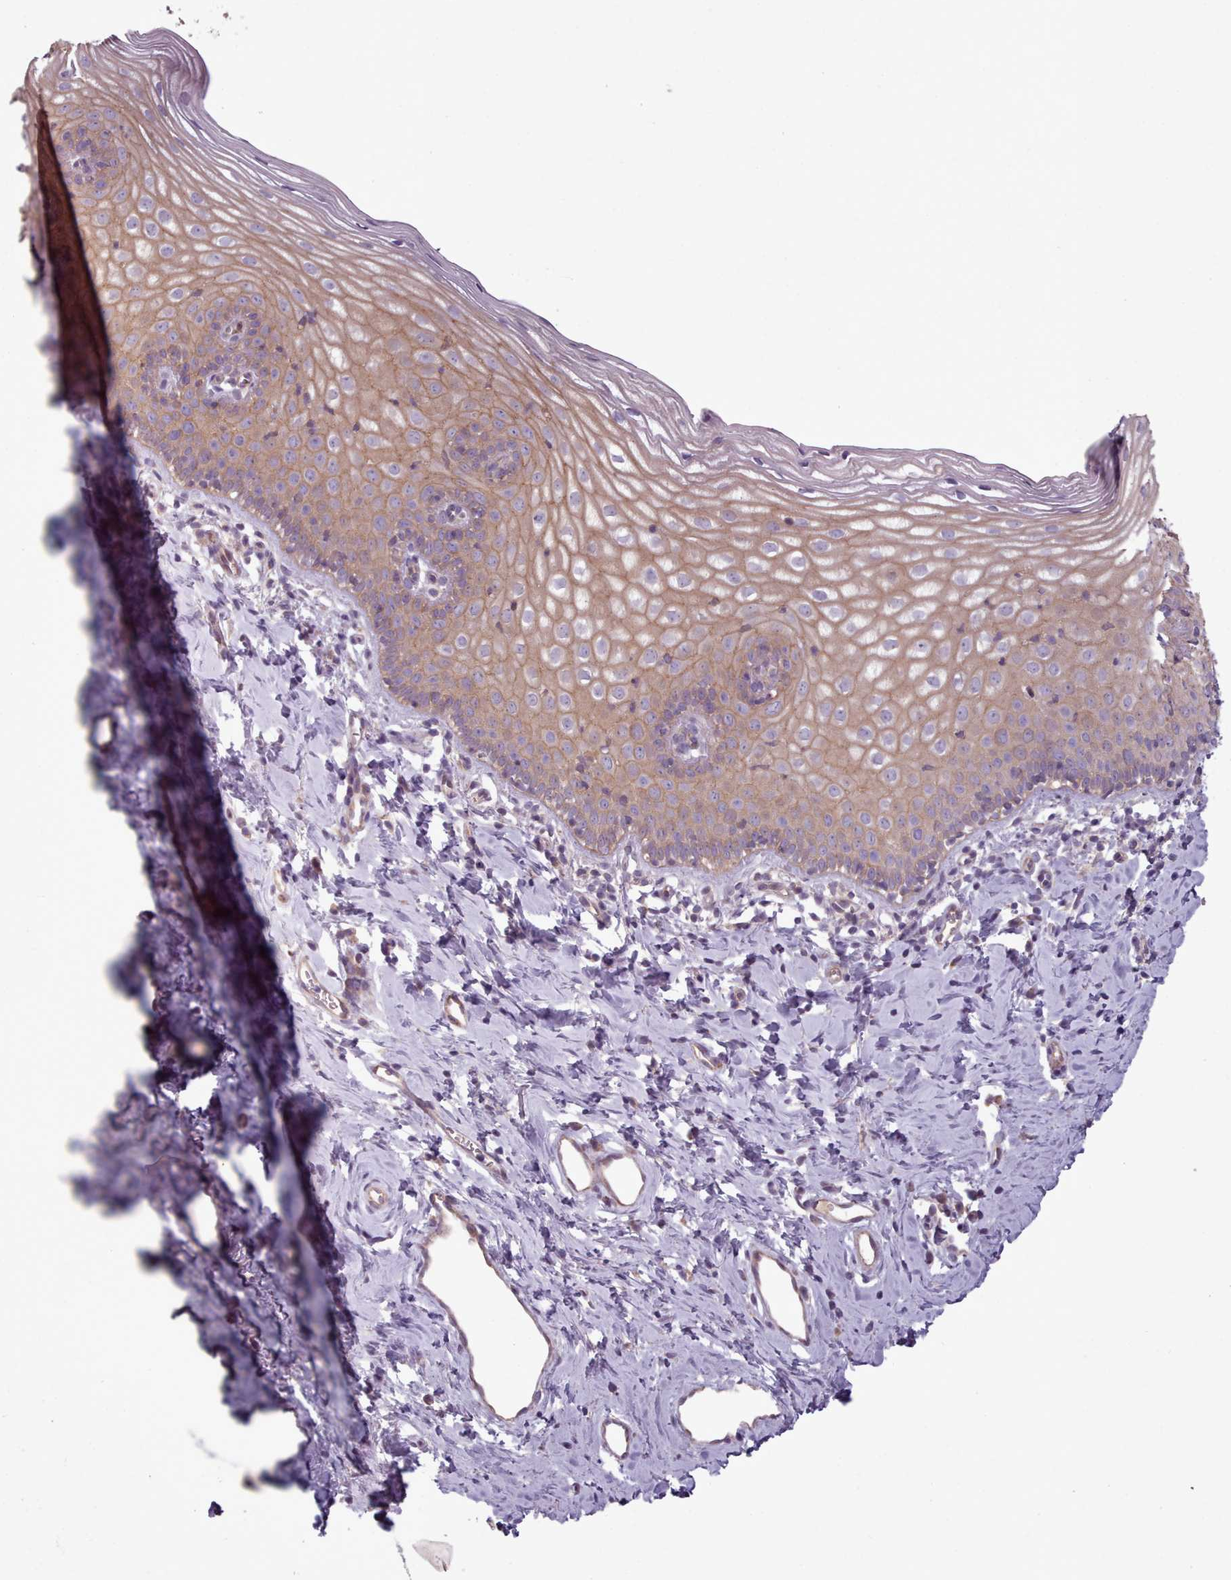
{"staining": {"intensity": "strong", "quantity": ">75%", "location": "cytoplasmic/membranous"}, "tissue": "cervix", "cell_type": "Glandular cells", "image_type": "normal", "snomed": [{"axis": "morphology", "description": "Normal tissue, NOS"}, {"axis": "topography", "description": "Cervix"}], "caption": "Immunohistochemistry (IHC) of unremarkable cervix reveals high levels of strong cytoplasmic/membranous expression in about >75% of glandular cells. (DAB IHC, brown staining for protein, blue staining for nuclei).", "gene": "NT5DC2", "patient": {"sex": "female", "age": 44}}